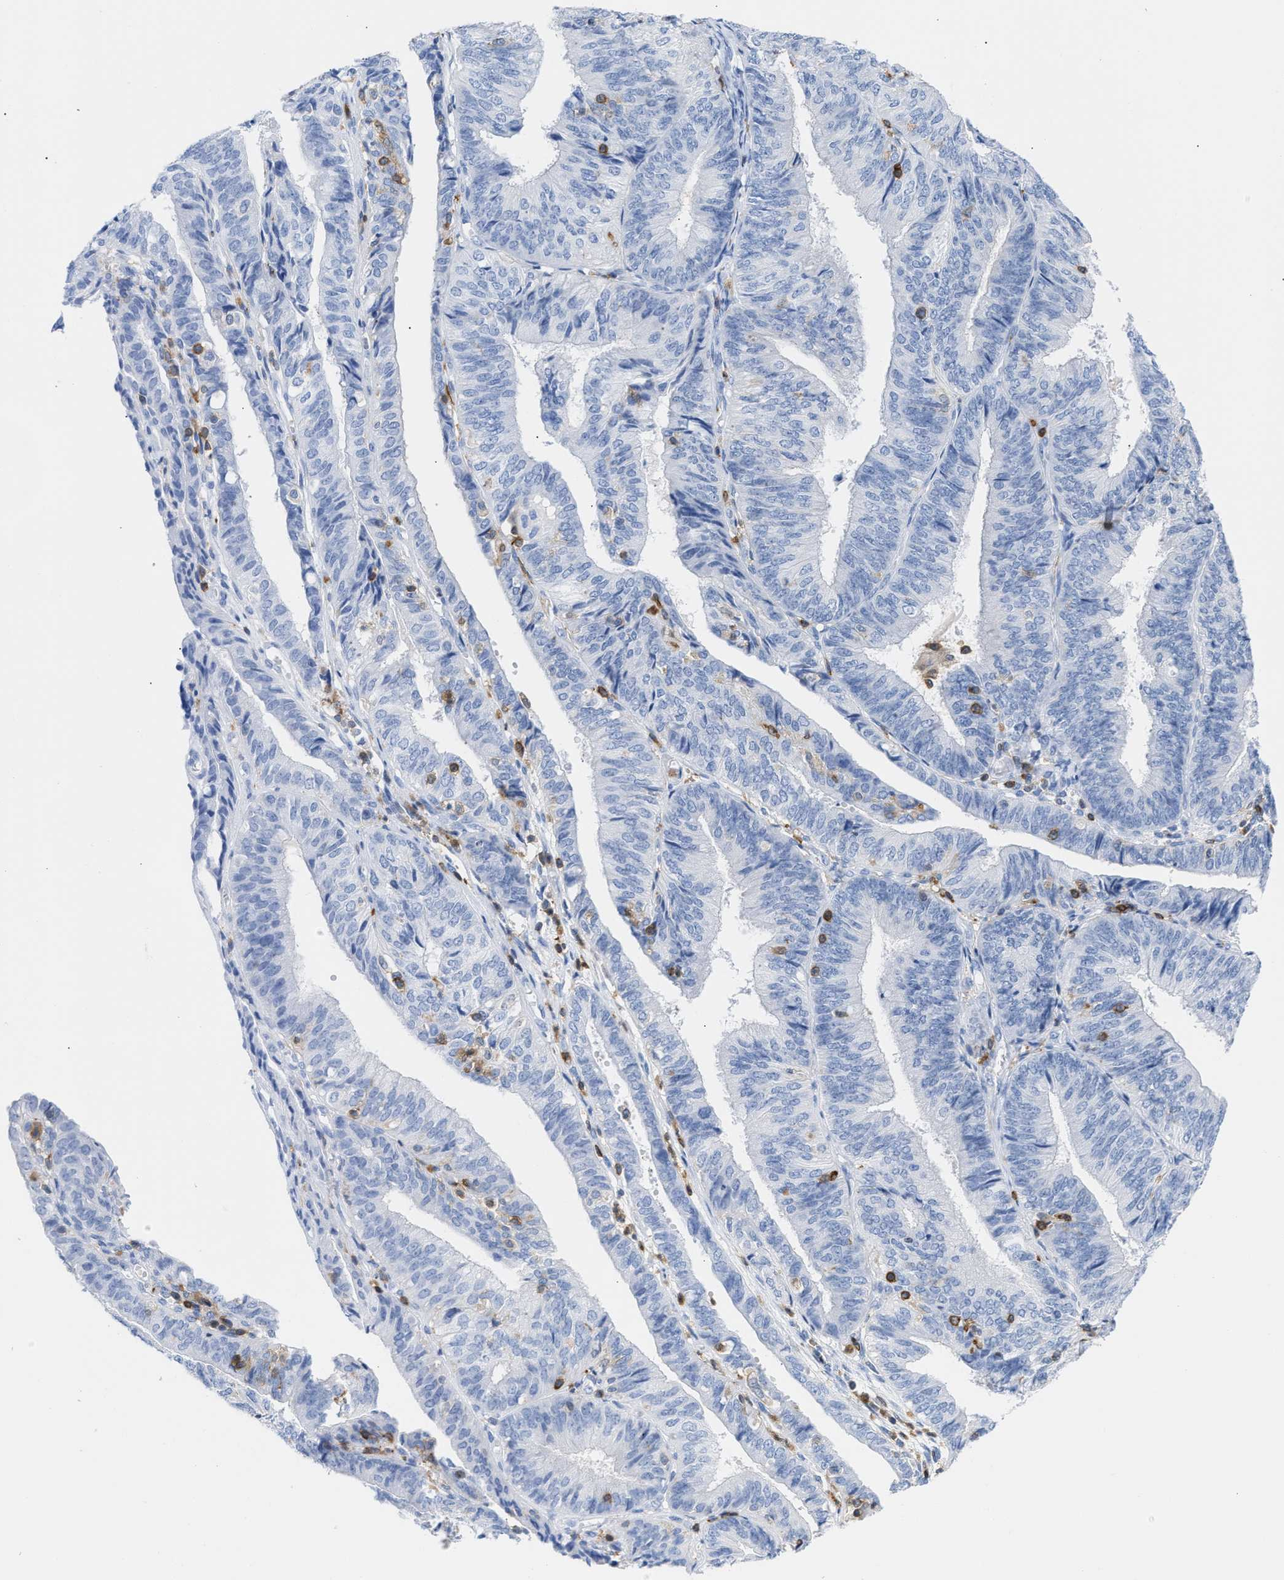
{"staining": {"intensity": "negative", "quantity": "none", "location": "none"}, "tissue": "endometrial cancer", "cell_type": "Tumor cells", "image_type": "cancer", "snomed": [{"axis": "morphology", "description": "Adenocarcinoma, NOS"}, {"axis": "topography", "description": "Endometrium"}], "caption": "A photomicrograph of endometrial cancer stained for a protein shows no brown staining in tumor cells.", "gene": "LCP1", "patient": {"sex": "female", "age": 58}}